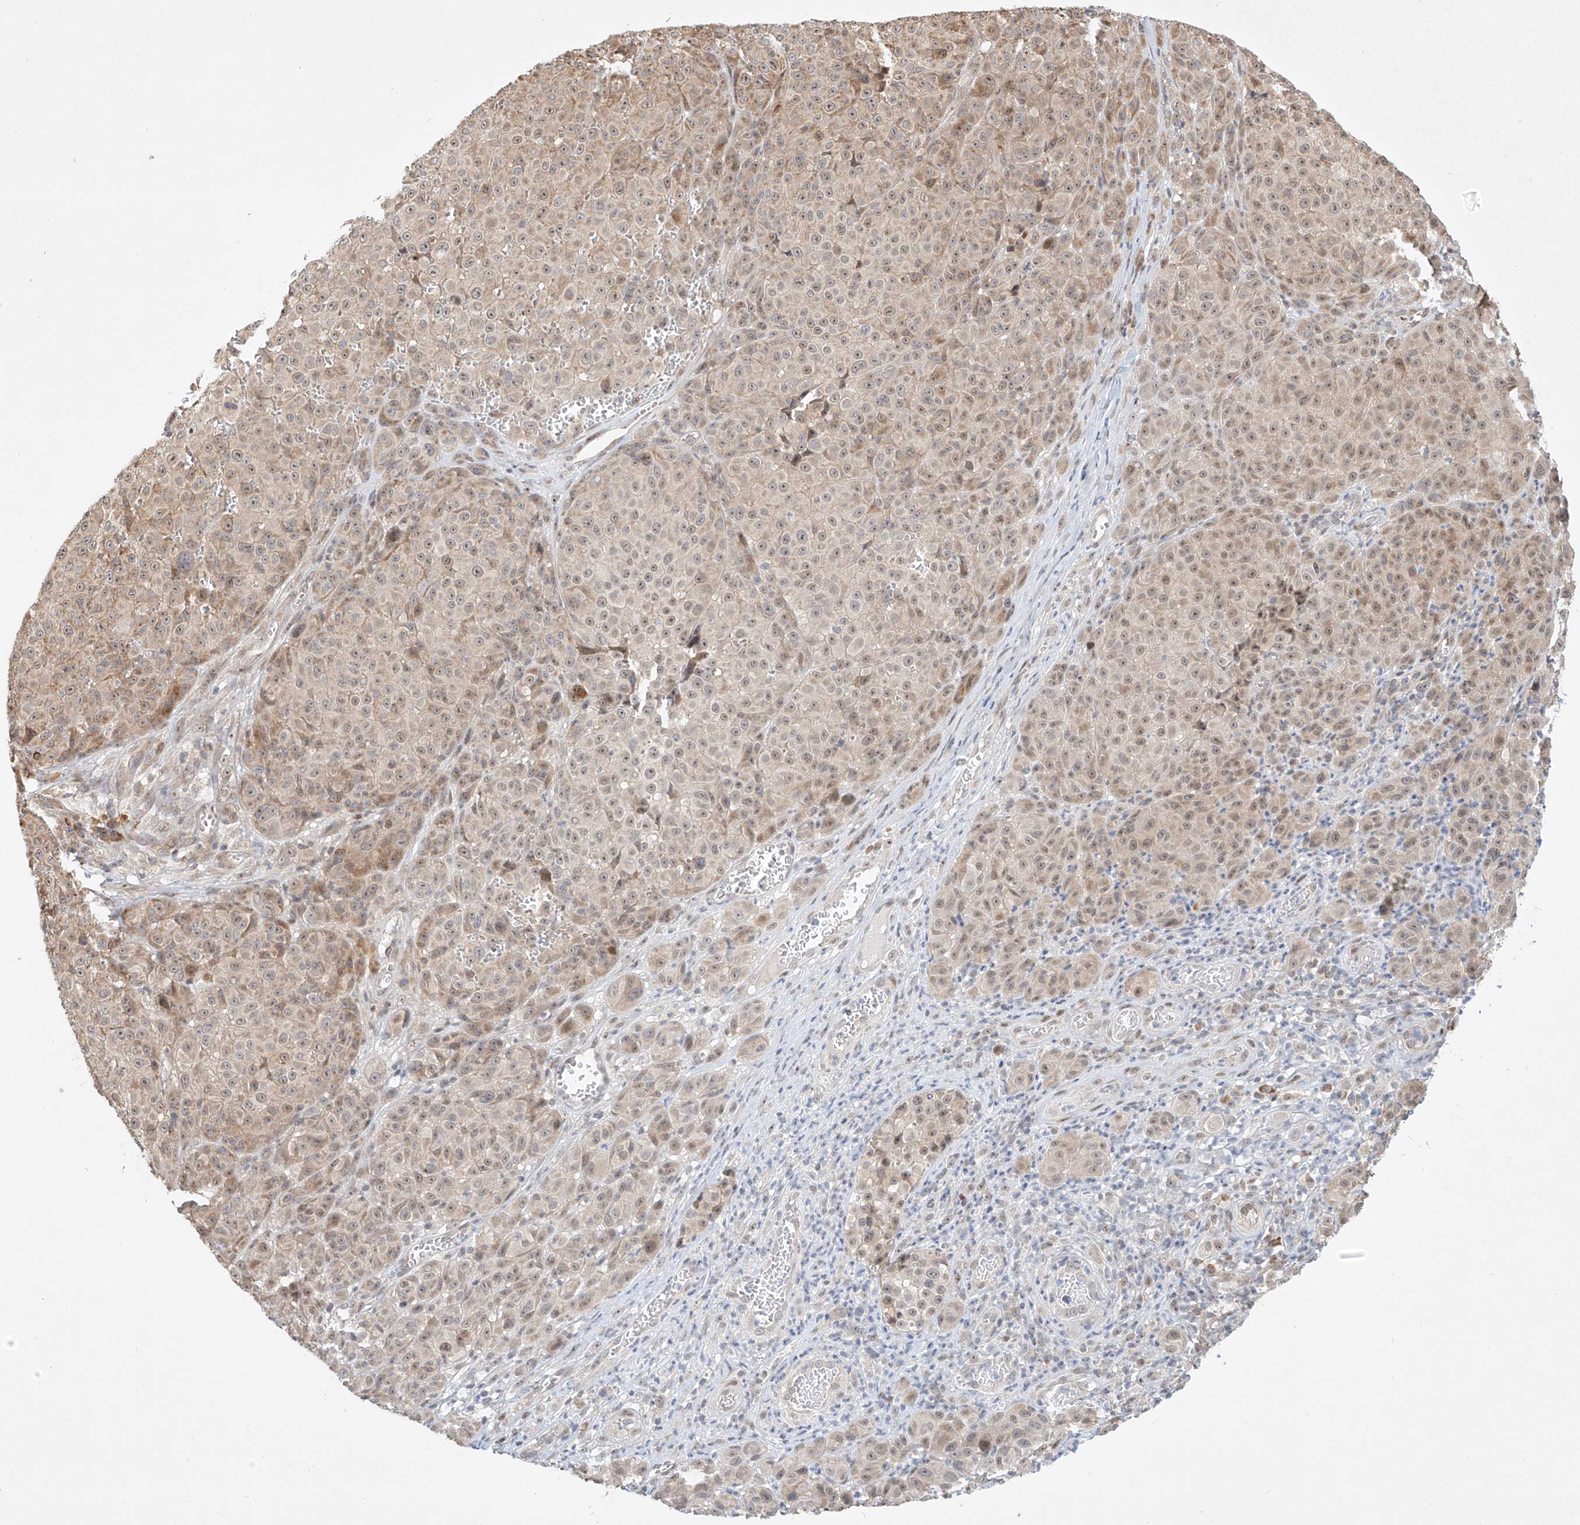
{"staining": {"intensity": "weak", "quantity": "25%-75%", "location": "cytoplasmic/membranous,nuclear"}, "tissue": "melanoma", "cell_type": "Tumor cells", "image_type": "cancer", "snomed": [{"axis": "morphology", "description": "Malignant melanoma, NOS"}, {"axis": "topography", "description": "Skin"}], "caption": "An immunohistochemistry (IHC) photomicrograph of neoplastic tissue is shown. Protein staining in brown highlights weak cytoplasmic/membranous and nuclear positivity in melanoma within tumor cells.", "gene": "TASP1", "patient": {"sex": "male", "age": 73}}